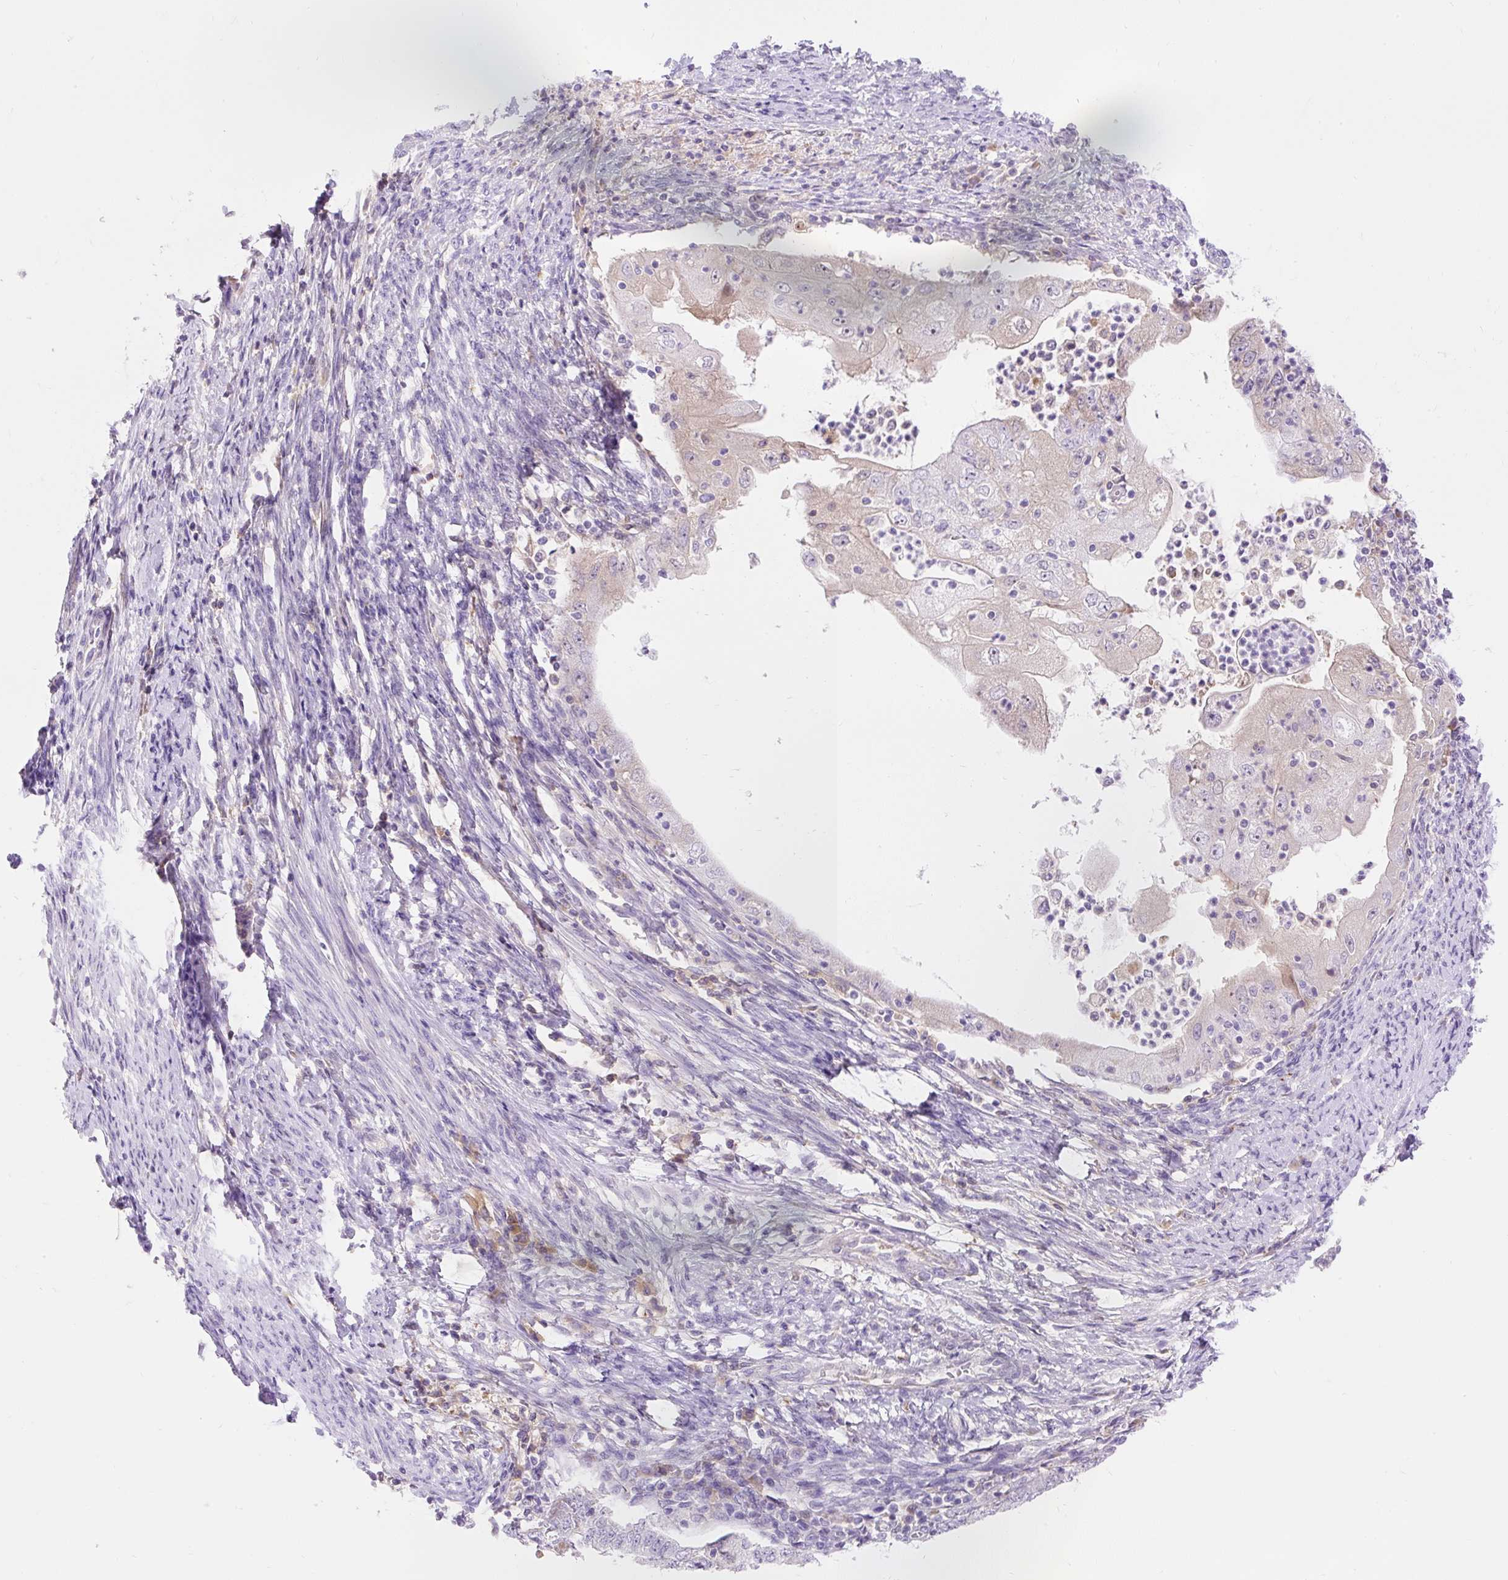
{"staining": {"intensity": "negative", "quantity": "none", "location": "none"}, "tissue": "endometrial cancer", "cell_type": "Tumor cells", "image_type": "cancer", "snomed": [{"axis": "morphology", "description": "Adenocarcinoma, NOS"}, {"axis": "topography", "description": "Endometrium"}], "caption": "Adenocarcinoma (endometrial) was stained to show a protein in brown. There is no significant expression in tumor cells.", "gene": "TMEM150C", "patient": {"sex": "female", "age": 70}}